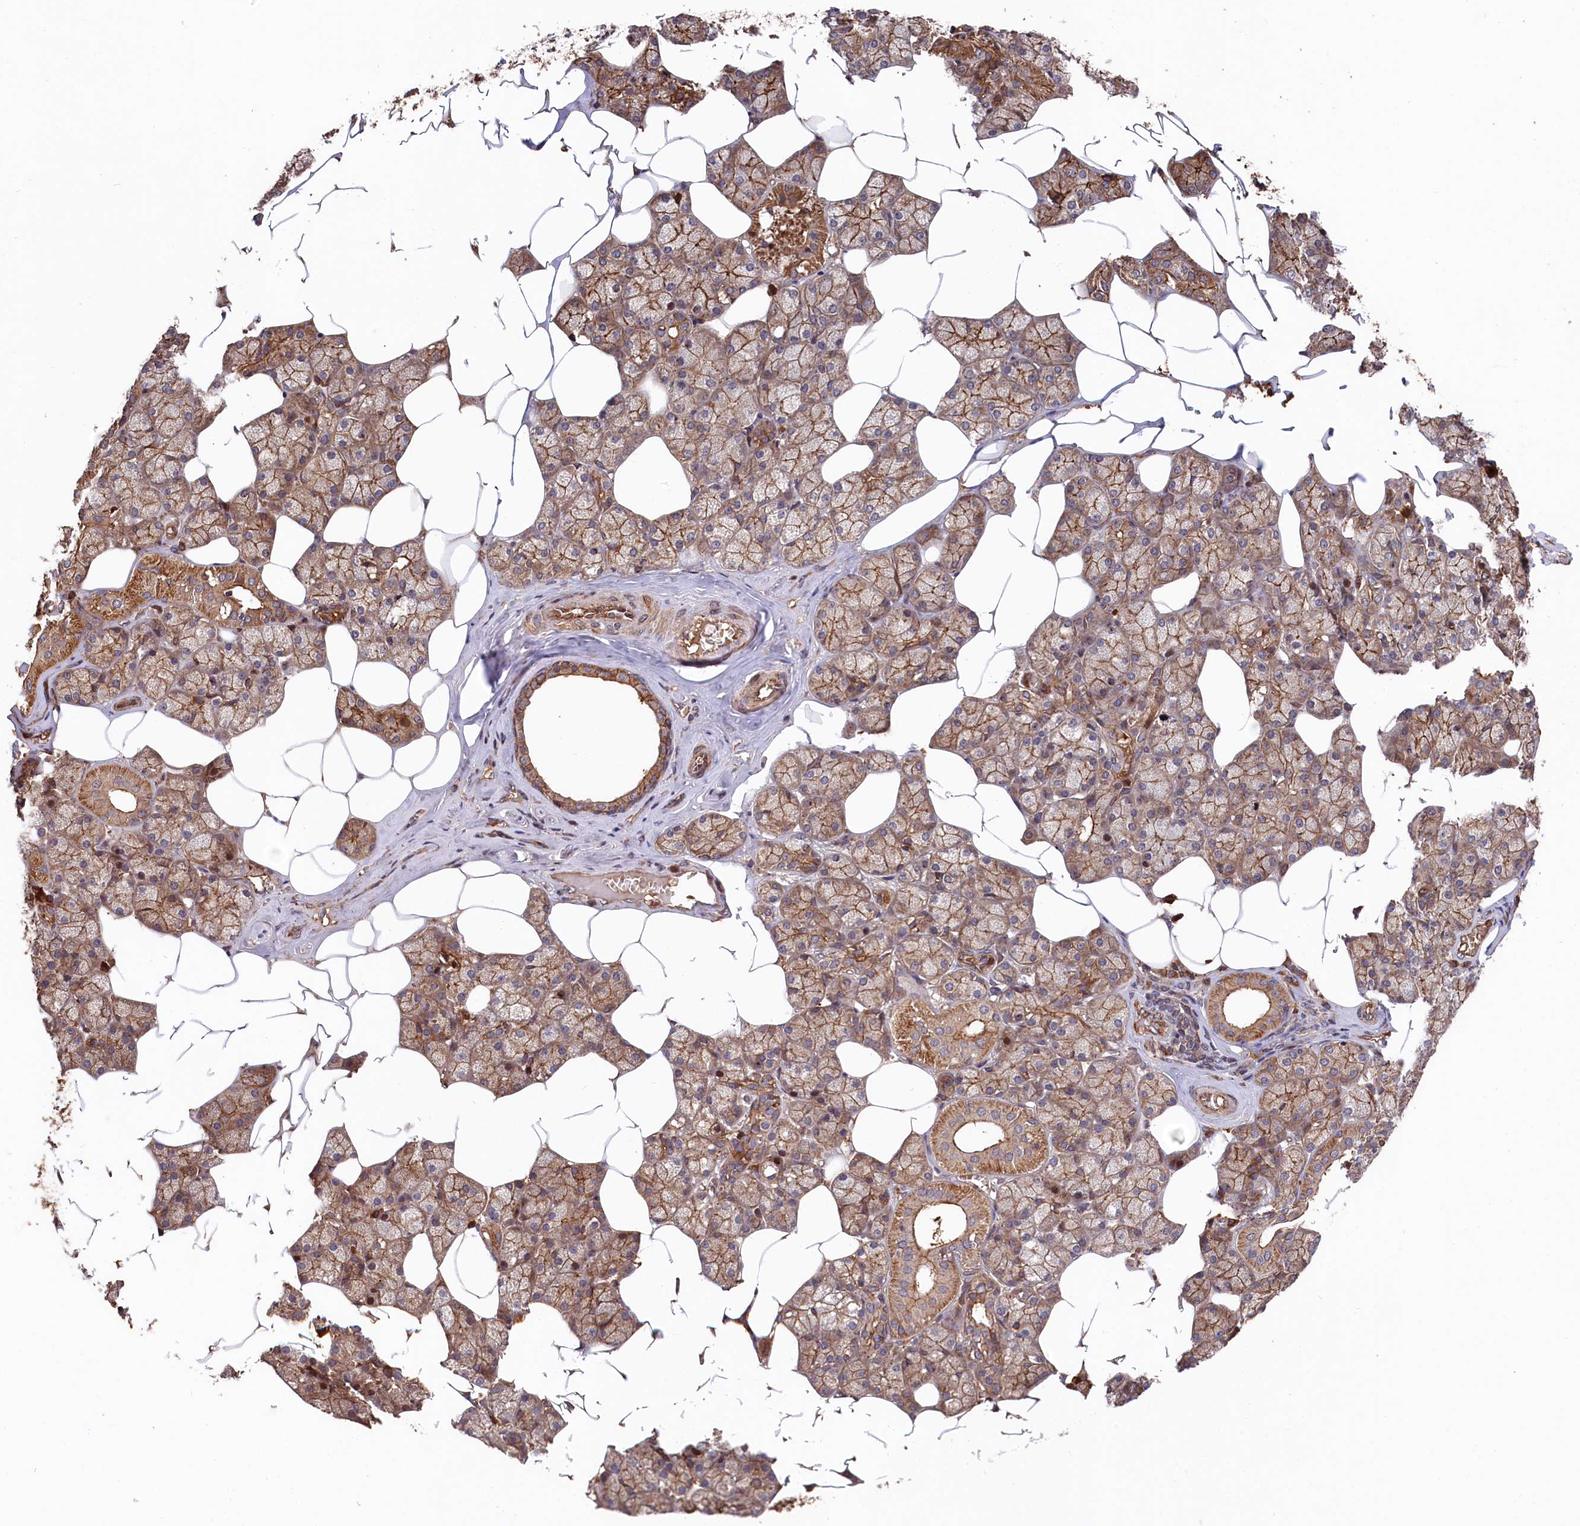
{"staining": {"intensity": "moderate", "quantity": ">75%", "location": "cytoplasmic/membranous"}, "tissue": "salivary gland", "cell_type": "Glandular cells", "image_type": "normal", "snomed": [{"axis": "morphology", "description": "Normal tissue, NOS"}, {"axis": "topography", "description": "Salivary gland"}], "caption": "Immunohistochemical staining of unremarkable salivary gland reveals >75% levels of moderate cytoplasmic/membranous protein staining in about >75% of glandular cells.", "gene": "TNKS1BP1", "patient": {"sex": "male", "age": 62}}